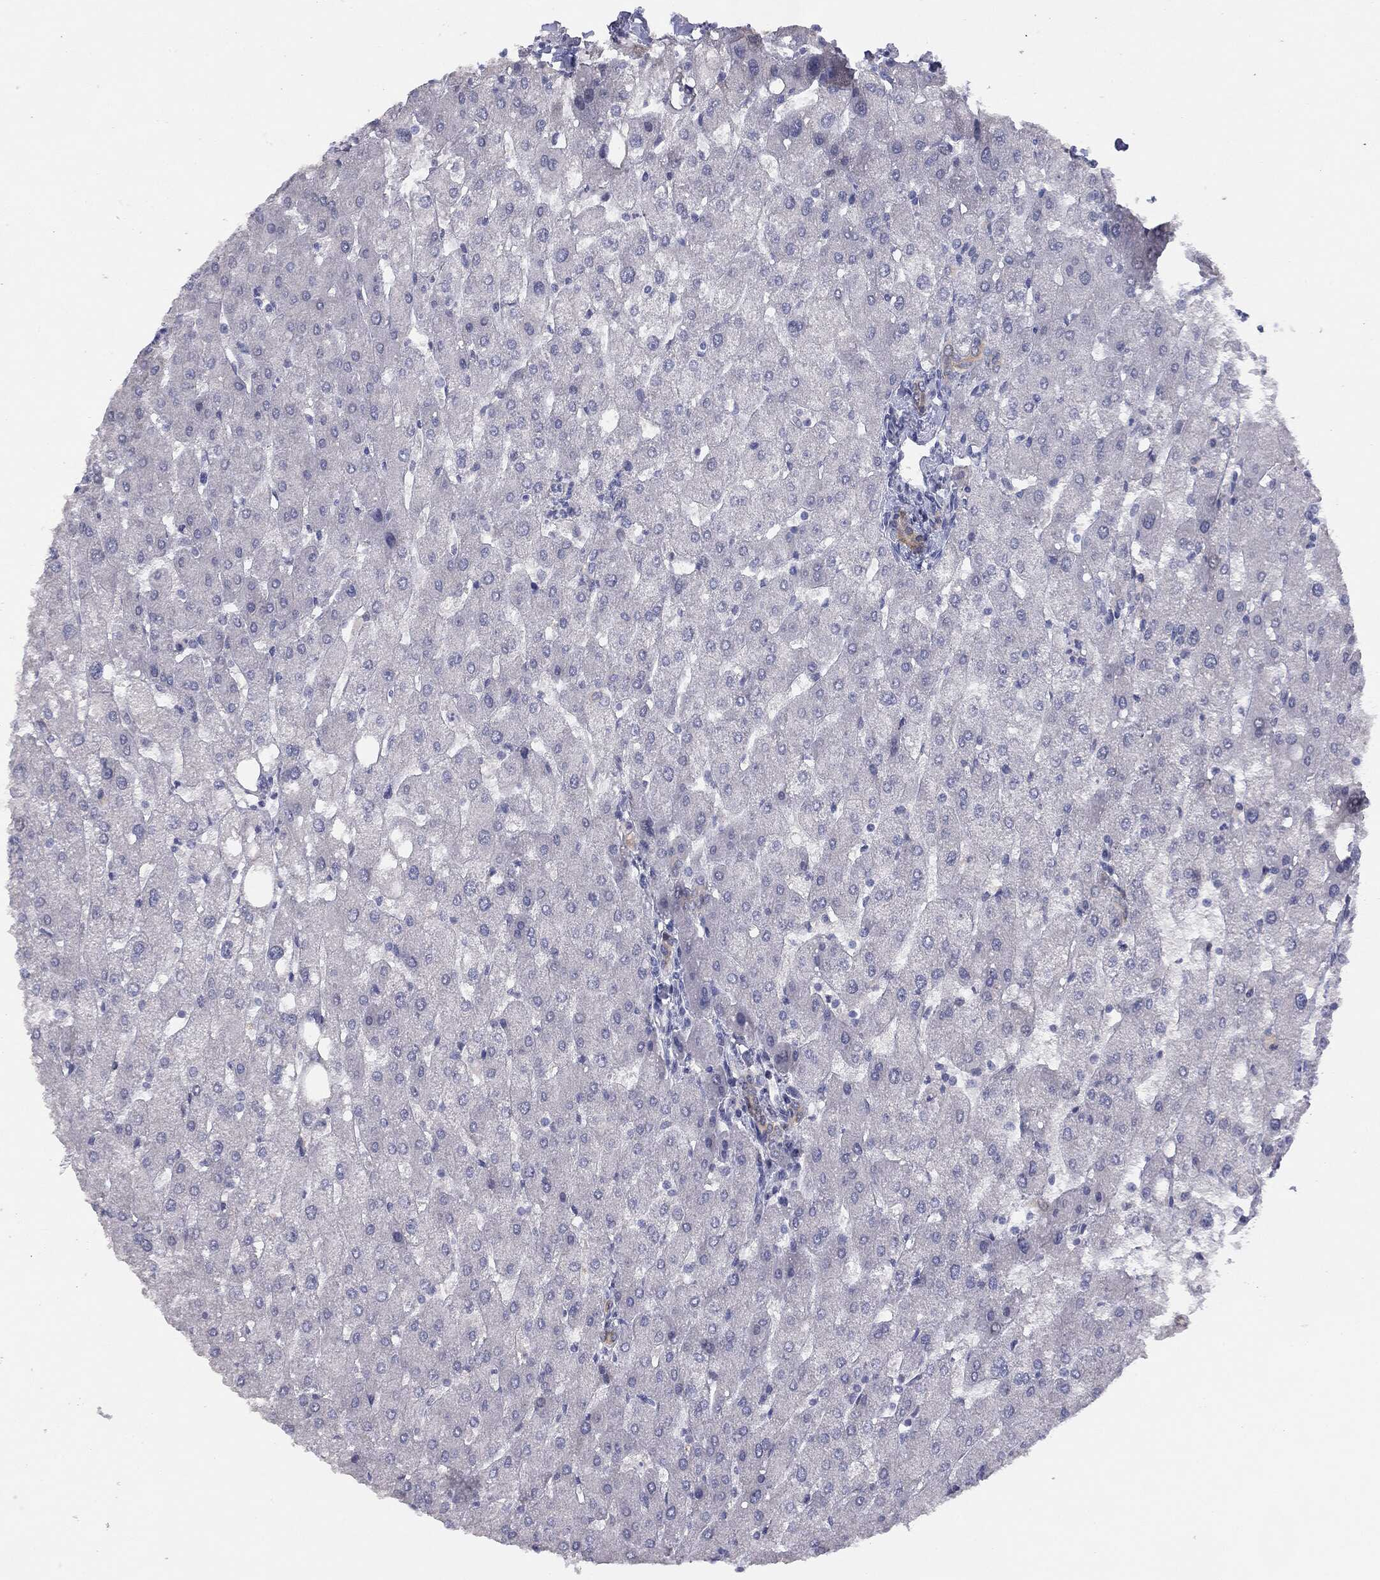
{"staining": {"intensity": "negative", "quantity": "none", "location": "none"}, "tissue": "liver", "cell_type": "Cholangiocytes", "image_type": "normal", "snomed": [{"axis": "morphology", "description": "Normal tissue, NOS"}, {"axis": "topography", "description": "Liver"}], "caption": "Image shows no protein expression in cholangiocytes of normal liver. (IHC, brightfield microscopy, high magnification).", "gene": "MUC1", "patient": {"sex": "male", "age": 67}}